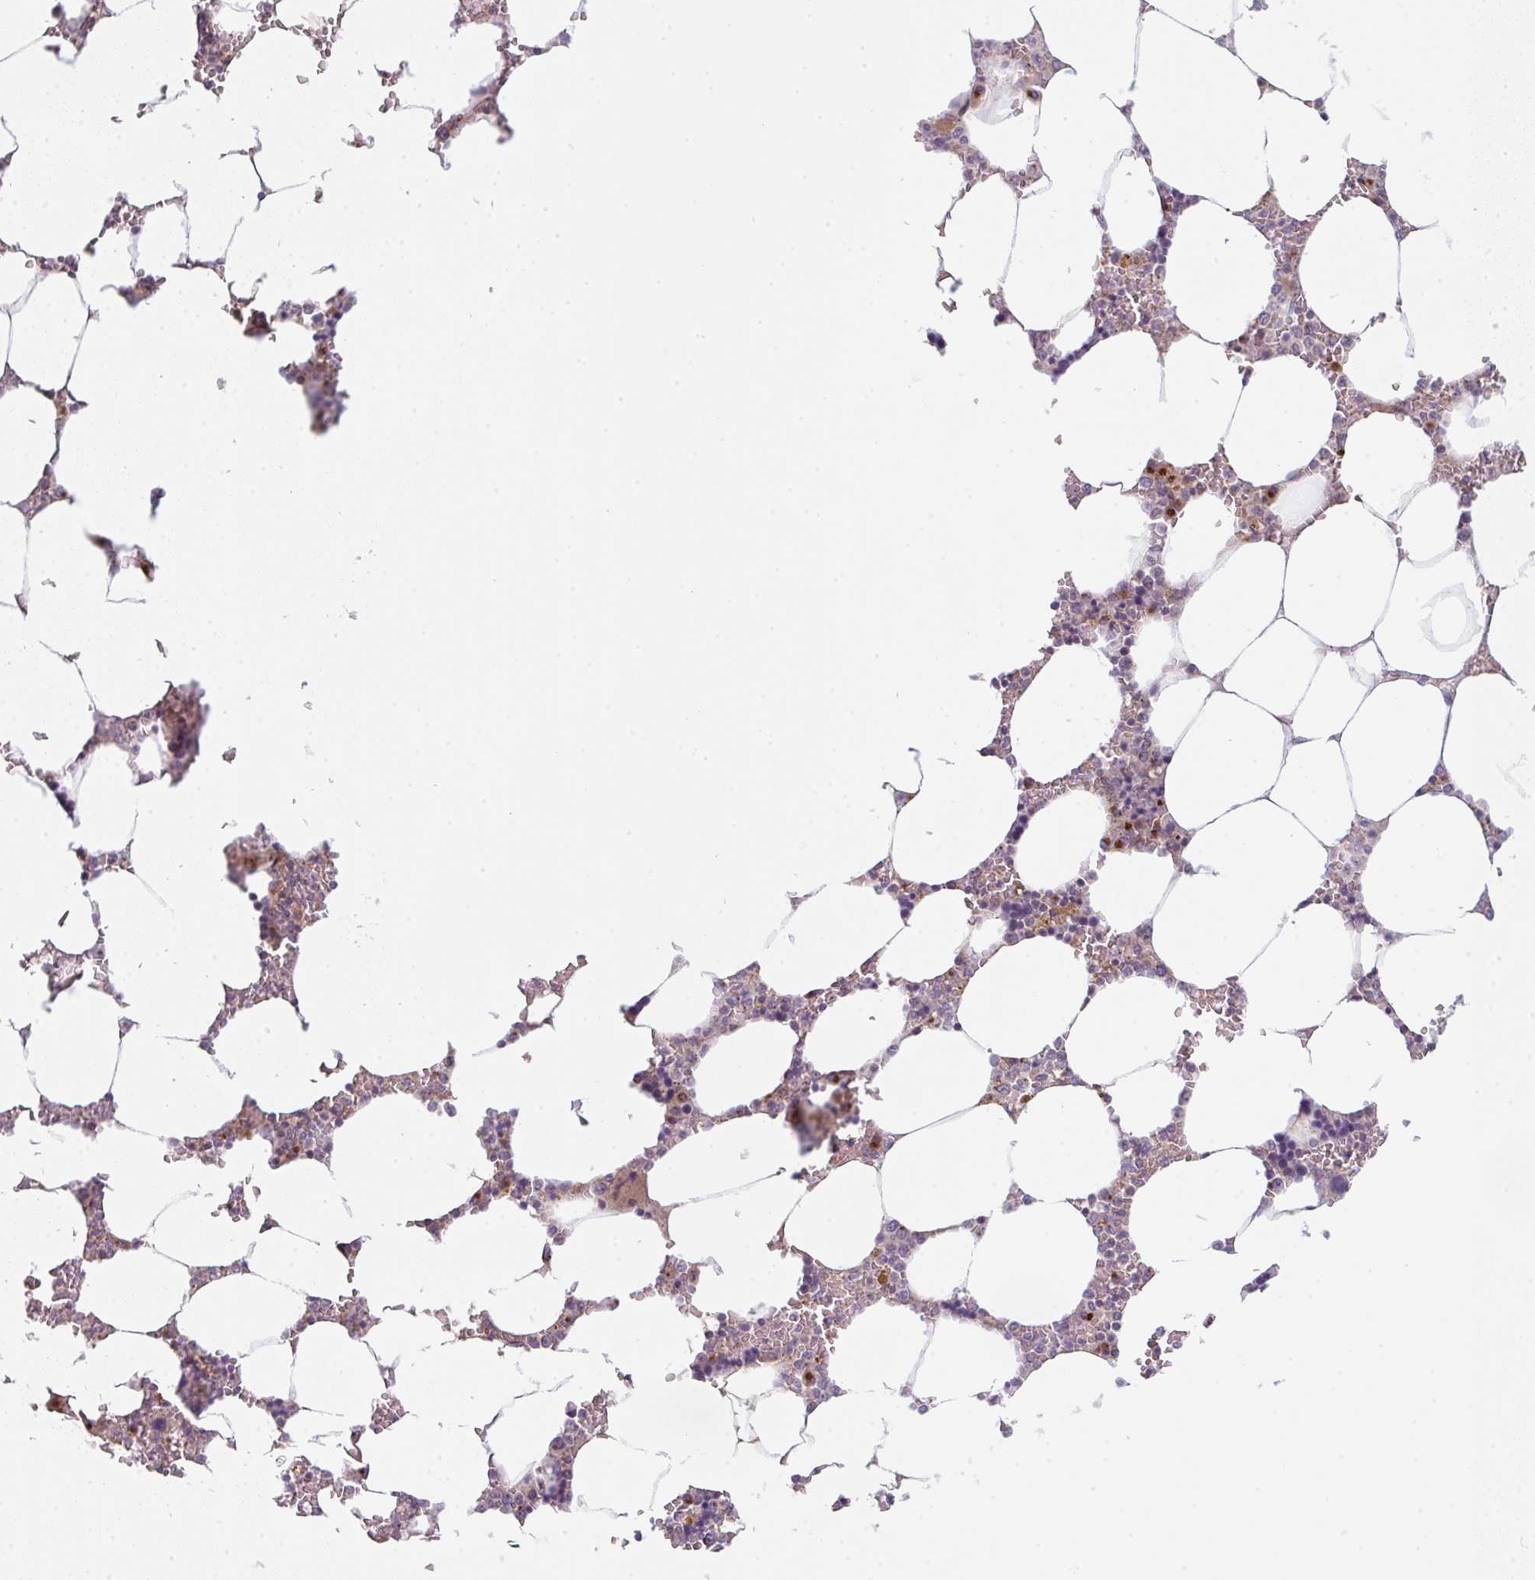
{"staining": {"intensity": "strong", "quantity": "25%-75%", "location": "cytoplasmic/membranous"}, "tissue": "bone marrow", "cell_type": "Hematopoietic cells", "image_type": "normal", "snomed": [{"axis": "morphology", "description": "Normal tissue, NOS"}, {"axis": "topography", "description": "Bone marrow"}], "caption": "Immunohistochemical staining of unremarkable human bone marrow displays high levels of strong cytoplasmic/membranous expression in approximately 25%-75% of hematopoietic cells. The protein of interest is stained brown, and the nuclei are stained in blue (DAB IHC with brightfield microscopy, high magnification).", "gene": "GVQW3", "patient": {"sex": "male", "age": 64}}